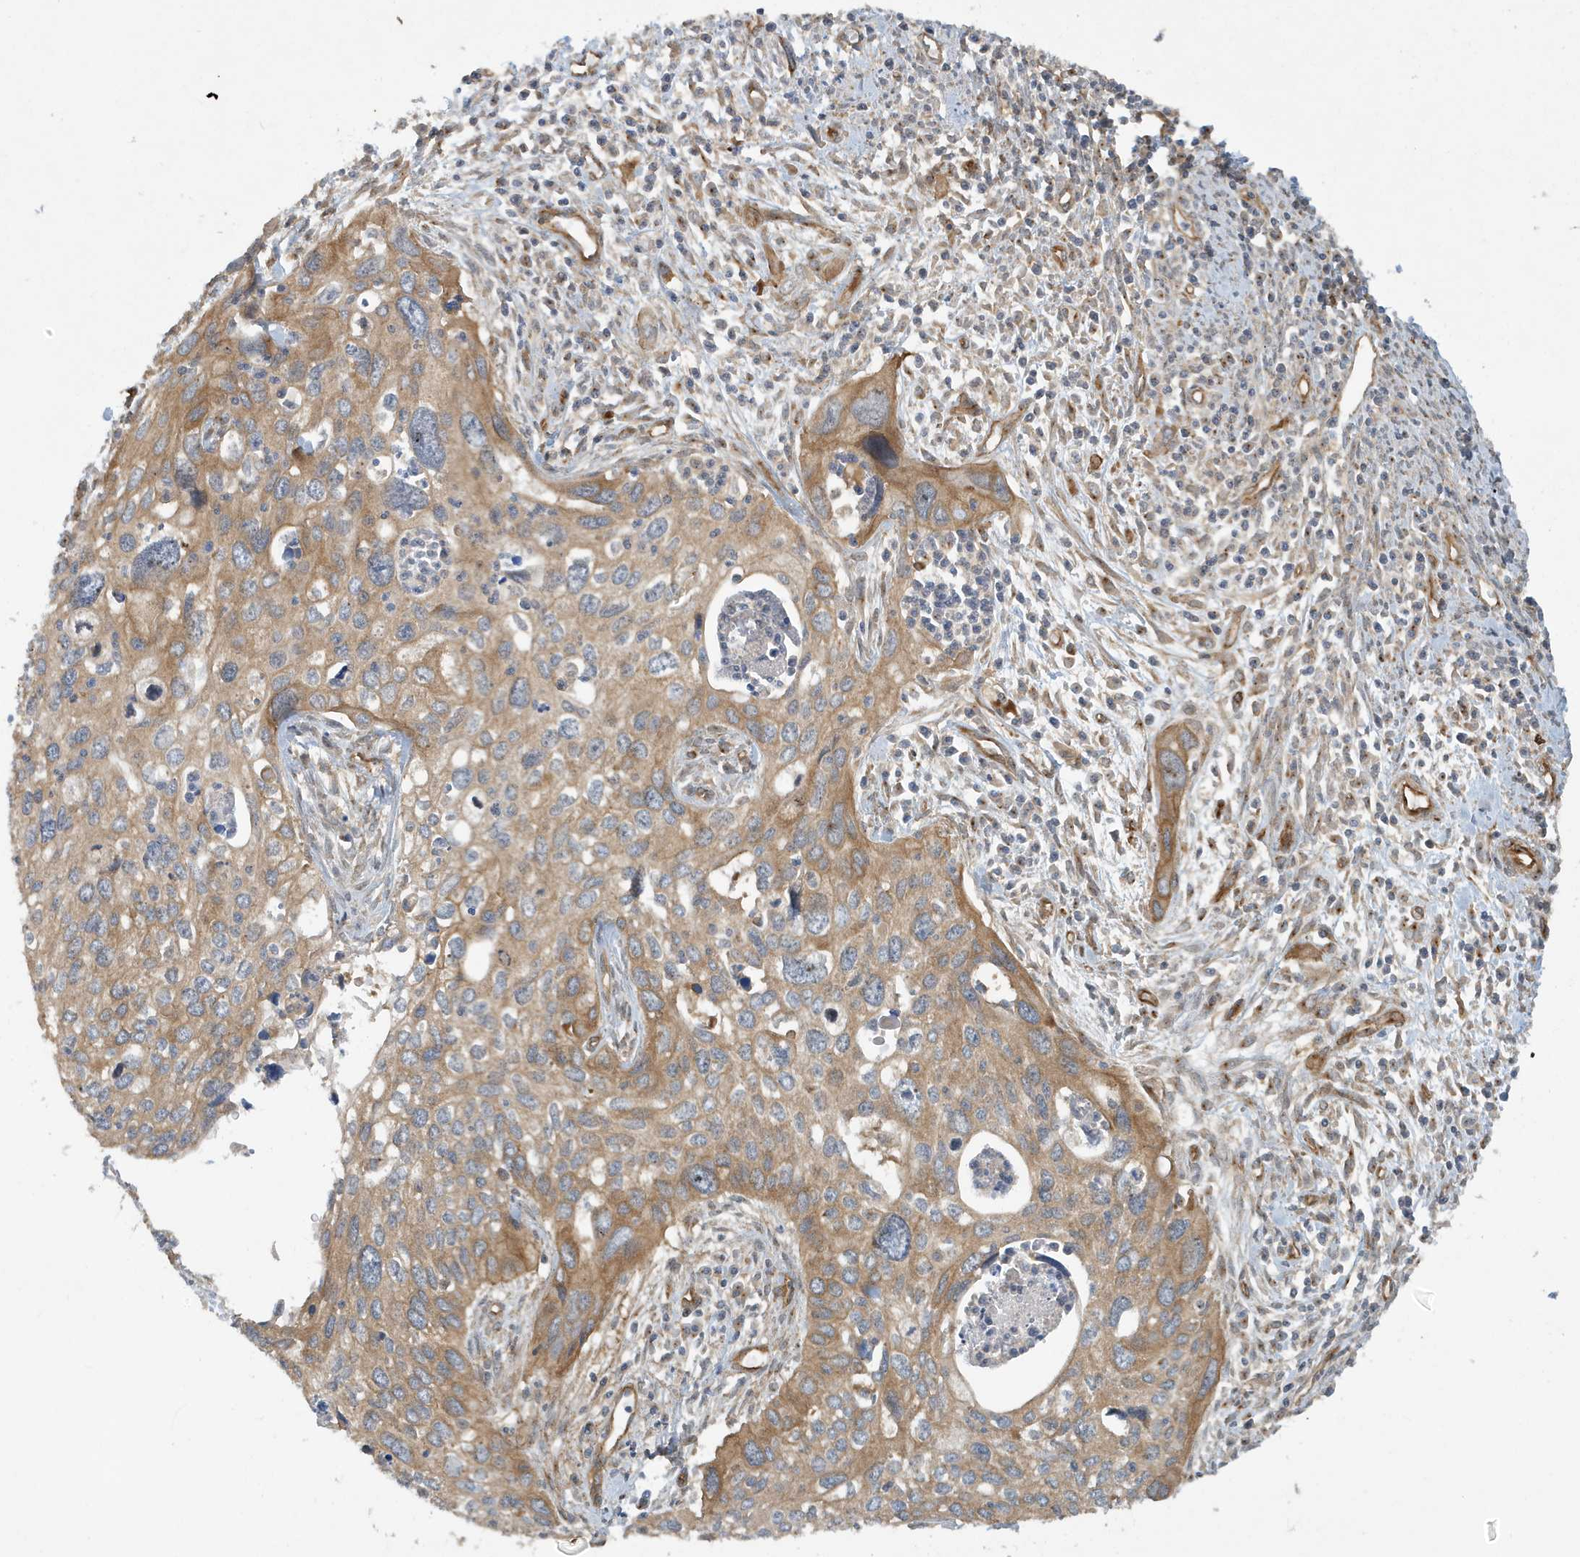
{"staining": {"intensity": "moderate", "quantity": ">75%", "location": "cytoplasmic/membranous"}, "tissue": "cervical cancer", "cell_type": "Tumor cells", "image_type": "cancer", "snomed": [{"axis": "morphology", "description": "Squamous cell carcinoma, NOS"}, {"axis": "topography", "description": "Cervix"}], "caption": "Cervical cancer (squamous cell carcinoma) stained for a protein reveals moderate cytoplasmic/membranous positivity in tumor cells.", "gene": "ATP23", "patient": {"sex": "female", "age": 55}}